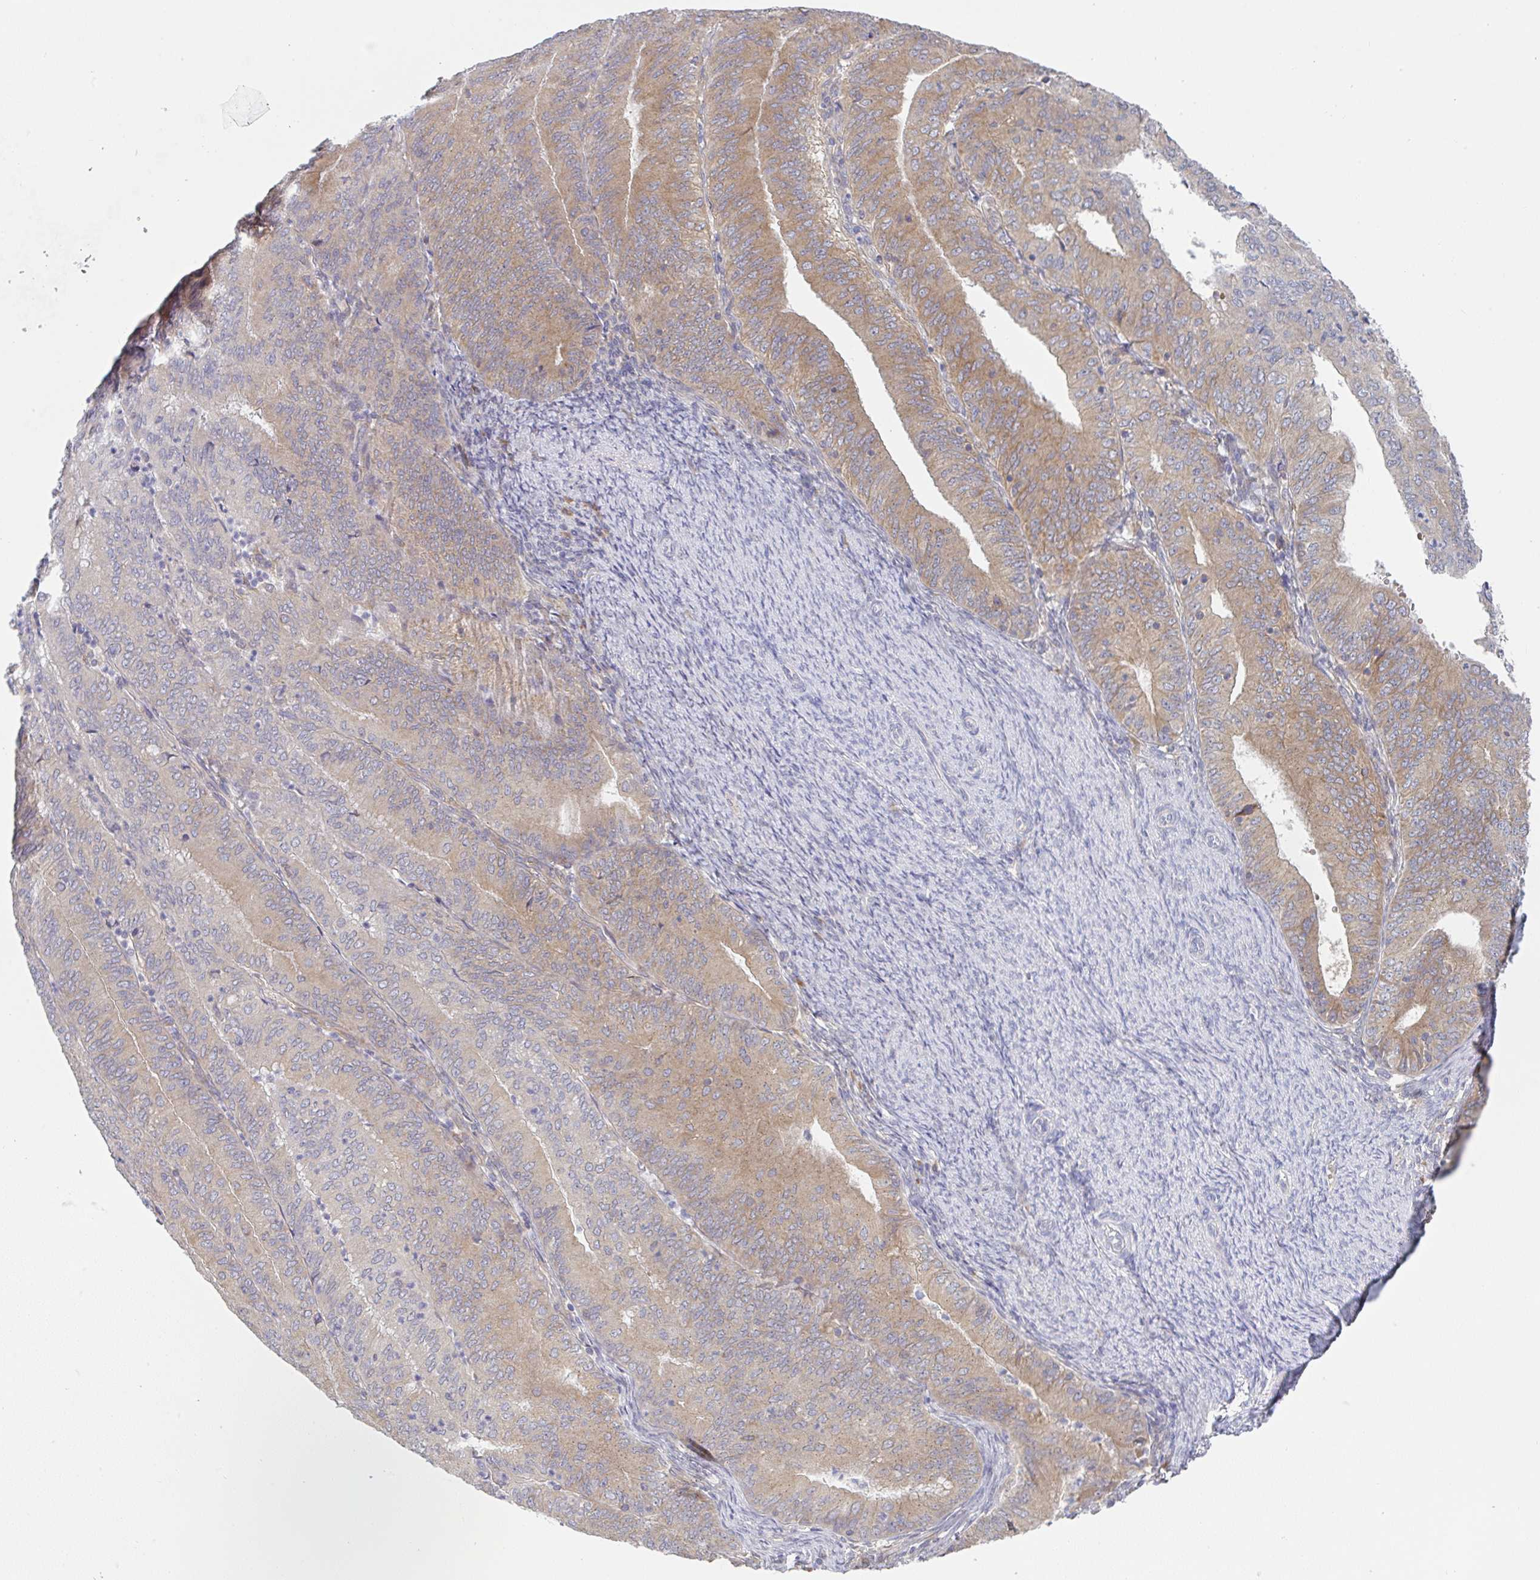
{"staining": {"intensity": "moderate", "quantity": "25%-75%", "location": "cytoplasmic/membranous"}, "tissue": "endometrial cancer", "cell_type": "Tumor cells", "image_type": "cancer", "snomed": [{"axis": "morphology", "description": "Adenocarcinoma, NOS"}, {"axis": "topography", "description": "Endometrium"}], "caption": "Tumor cells reveal moderate cytoplasmic/membranous staining in approximately 25%-75% of cells in adenocarcinoma (endometrial). Ihc stains the protein of interest in brown and the nuclei are stained blue.", "gene": "DERL2", "patient": {"sex": "female", "age": 57}}